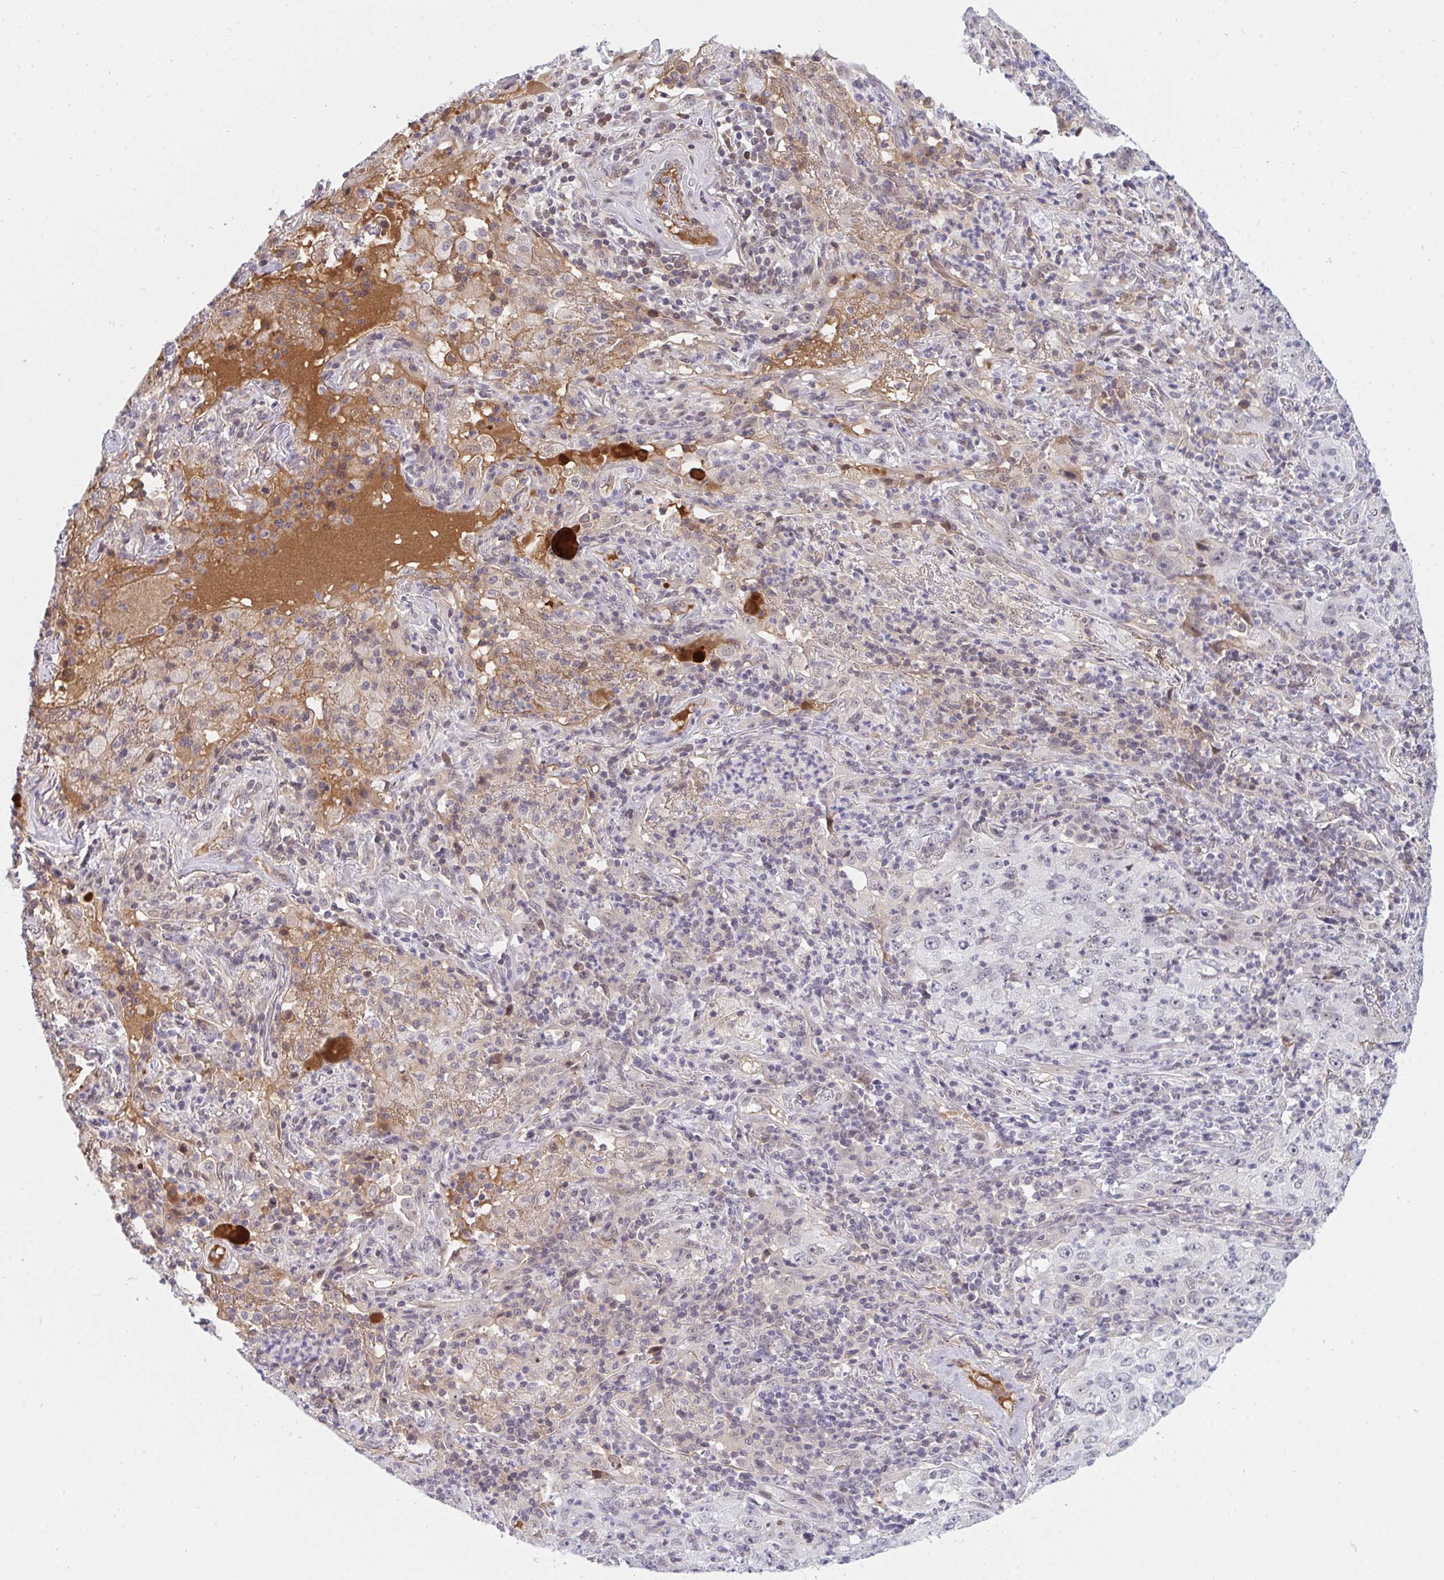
{"staining": {"intensity": "negative", "quantity": "none", "location": "none"}, "tissue": "lung cancer", "cell_type": "Tumor cells", "image_type": "cancer", "snomed": [{"axis": "morphology", "description": "Squamous cell carcinoma, NOS"}, {"axis": "topography", "description": "Lung"}], "caption": "Immunohistochemical staining of squamous cell carcinoma (lung) displays no significant expression in tumor cells.", "gene": "DSCAML1", "patient": {"sex": "male", "age": 71}}